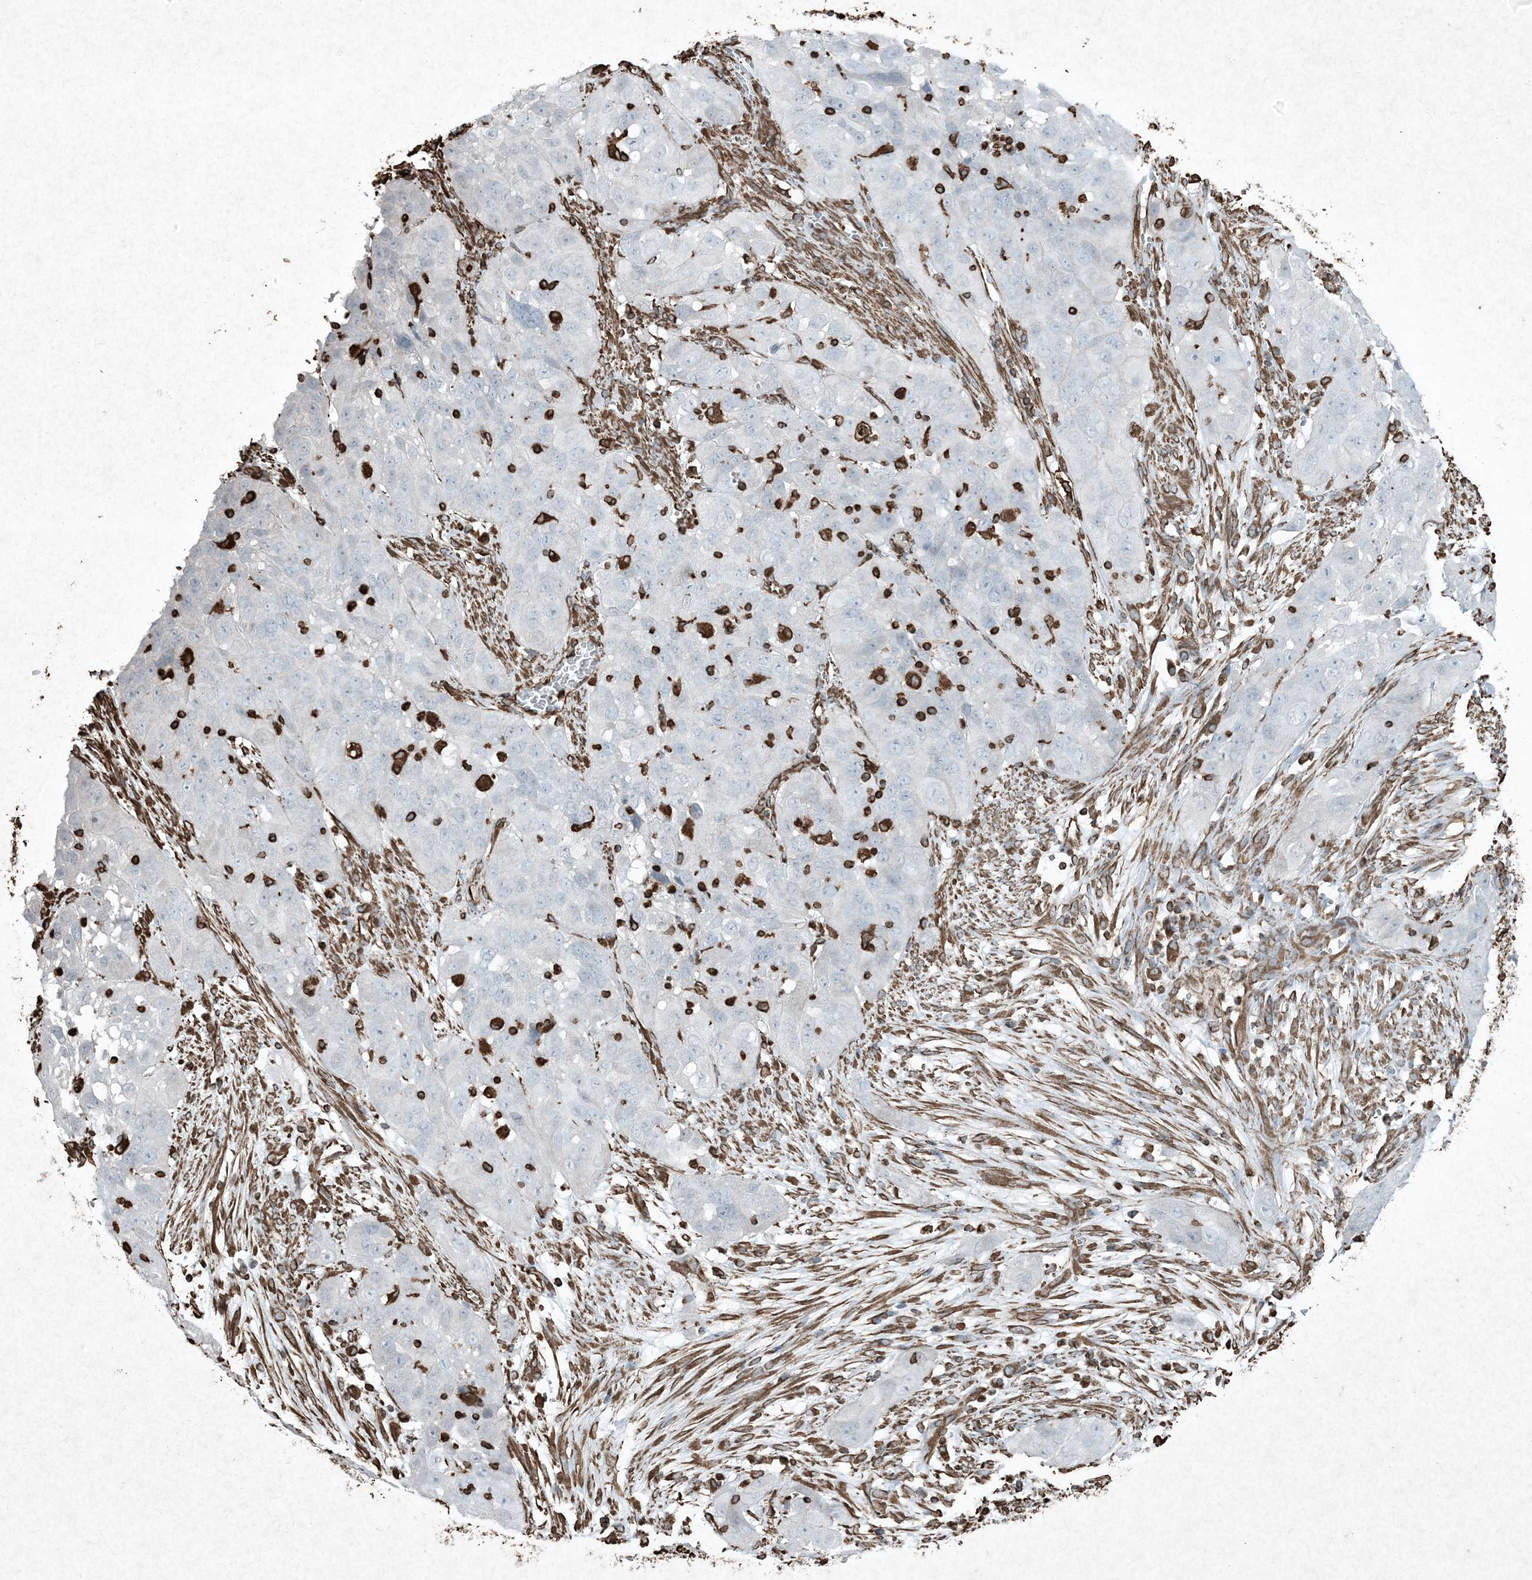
{"staining": {"intensity": "negative", "quantity": "none", "location": "none"}, "tissue": "cervical cancer", "cell_type": "Tumor cells", "image_type": "cancer", "snomed": [{"axis": "morphology", "description": "Squamous cell carcinoma, NOS"}, {"axis": "topography", "description": "Cervix"}], "caption": "Immunohistochemical staining of human squamous cell carcinoma (cervical) shows no significant positivity in tumor cells. (Brightfield microscopy of DAB immunohistochemistry (IHC) at high magnification).", "gene": "RYK", "patient": {"sex": "female", "age": 32}}